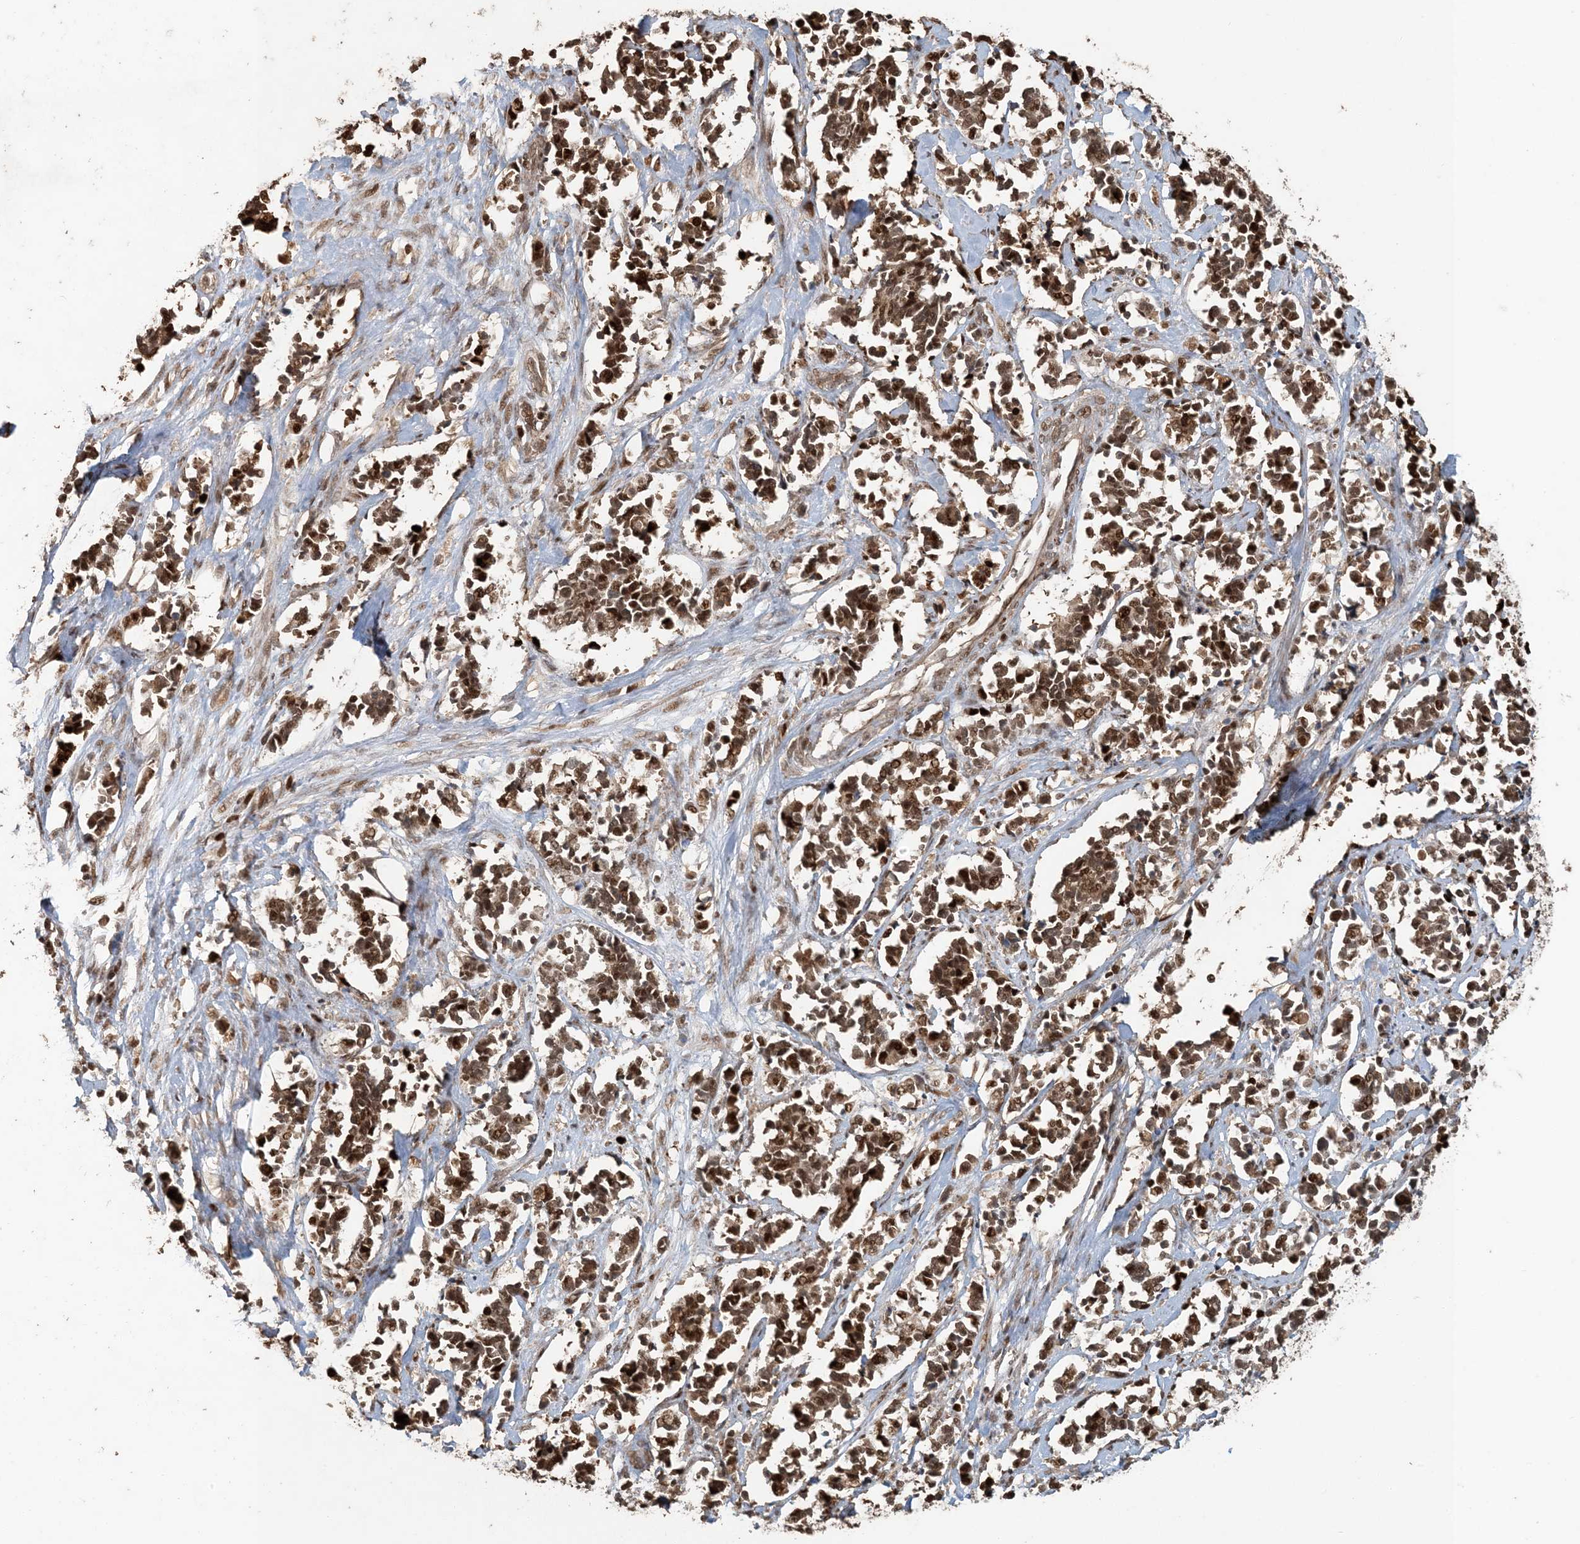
{"staining": {"intensity": "moderate", "quantity": ">75%", "location": "cytoplasmic/membranous,nuclear"}, "tissue": "cervical cancer", "cell_type": "Tumor cells", "image_type": "cancer", "snomed": [{"axis": "morphology", "description": "Squamous cell carcinoma, NOS"}, {"axis": "topography", "description": "Cervix"}], "caption": "There is medium levels of moderate cytoplasmic/membranous and nuclear positivity in tumor cells of cervical cancer (squamous cell carcinoma), as demonstrated by immunohistochemical staining (brown color).", "gene": "ATP13A2", "patient": {"sex": "female", "age": 35}}